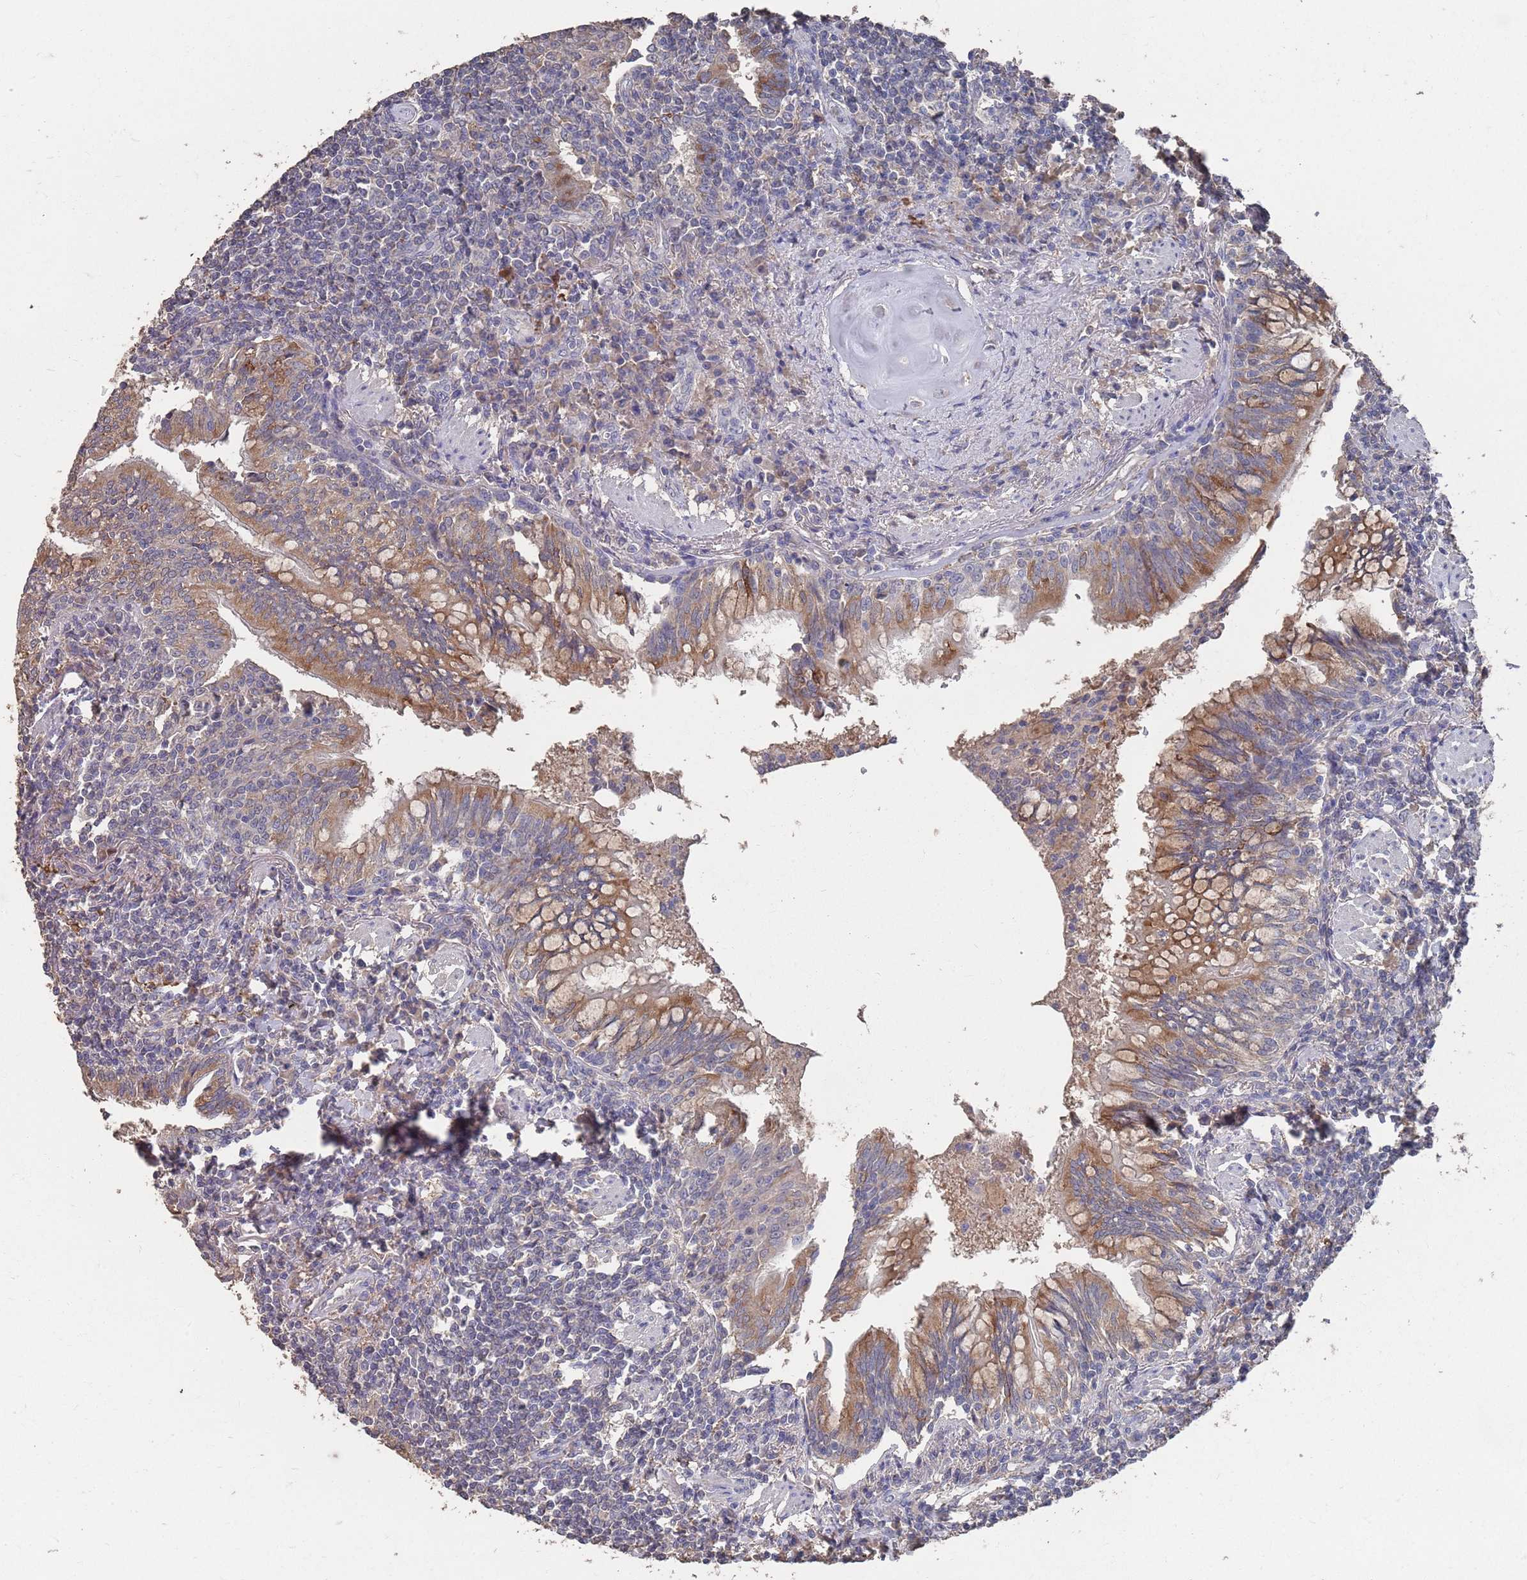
{"staining": {"intensity": "negative", "quantity": "none", "location": "none"}, "tissue": "lymphoma", "cell_type": "Tumor cells", "image_type": "cancer", "snomed": [{"axis": "morphology", "description": "Malignant lymphoma, non-Hodgkin's type, Low grade"}, {"axis": "topography", "description": "Lung"}], "caption": "IHC photomicrograph of human malignant lymphoma, non-Hodgkin's type (low-grade) stained for a protein (brown), which exhibits no expression in tumor cells. (Immunohistochemistry (ihc), brightfield microscopy, high magnification).", "gene": "BTBD18", "patient": {"sex": "female", "age": 71}}